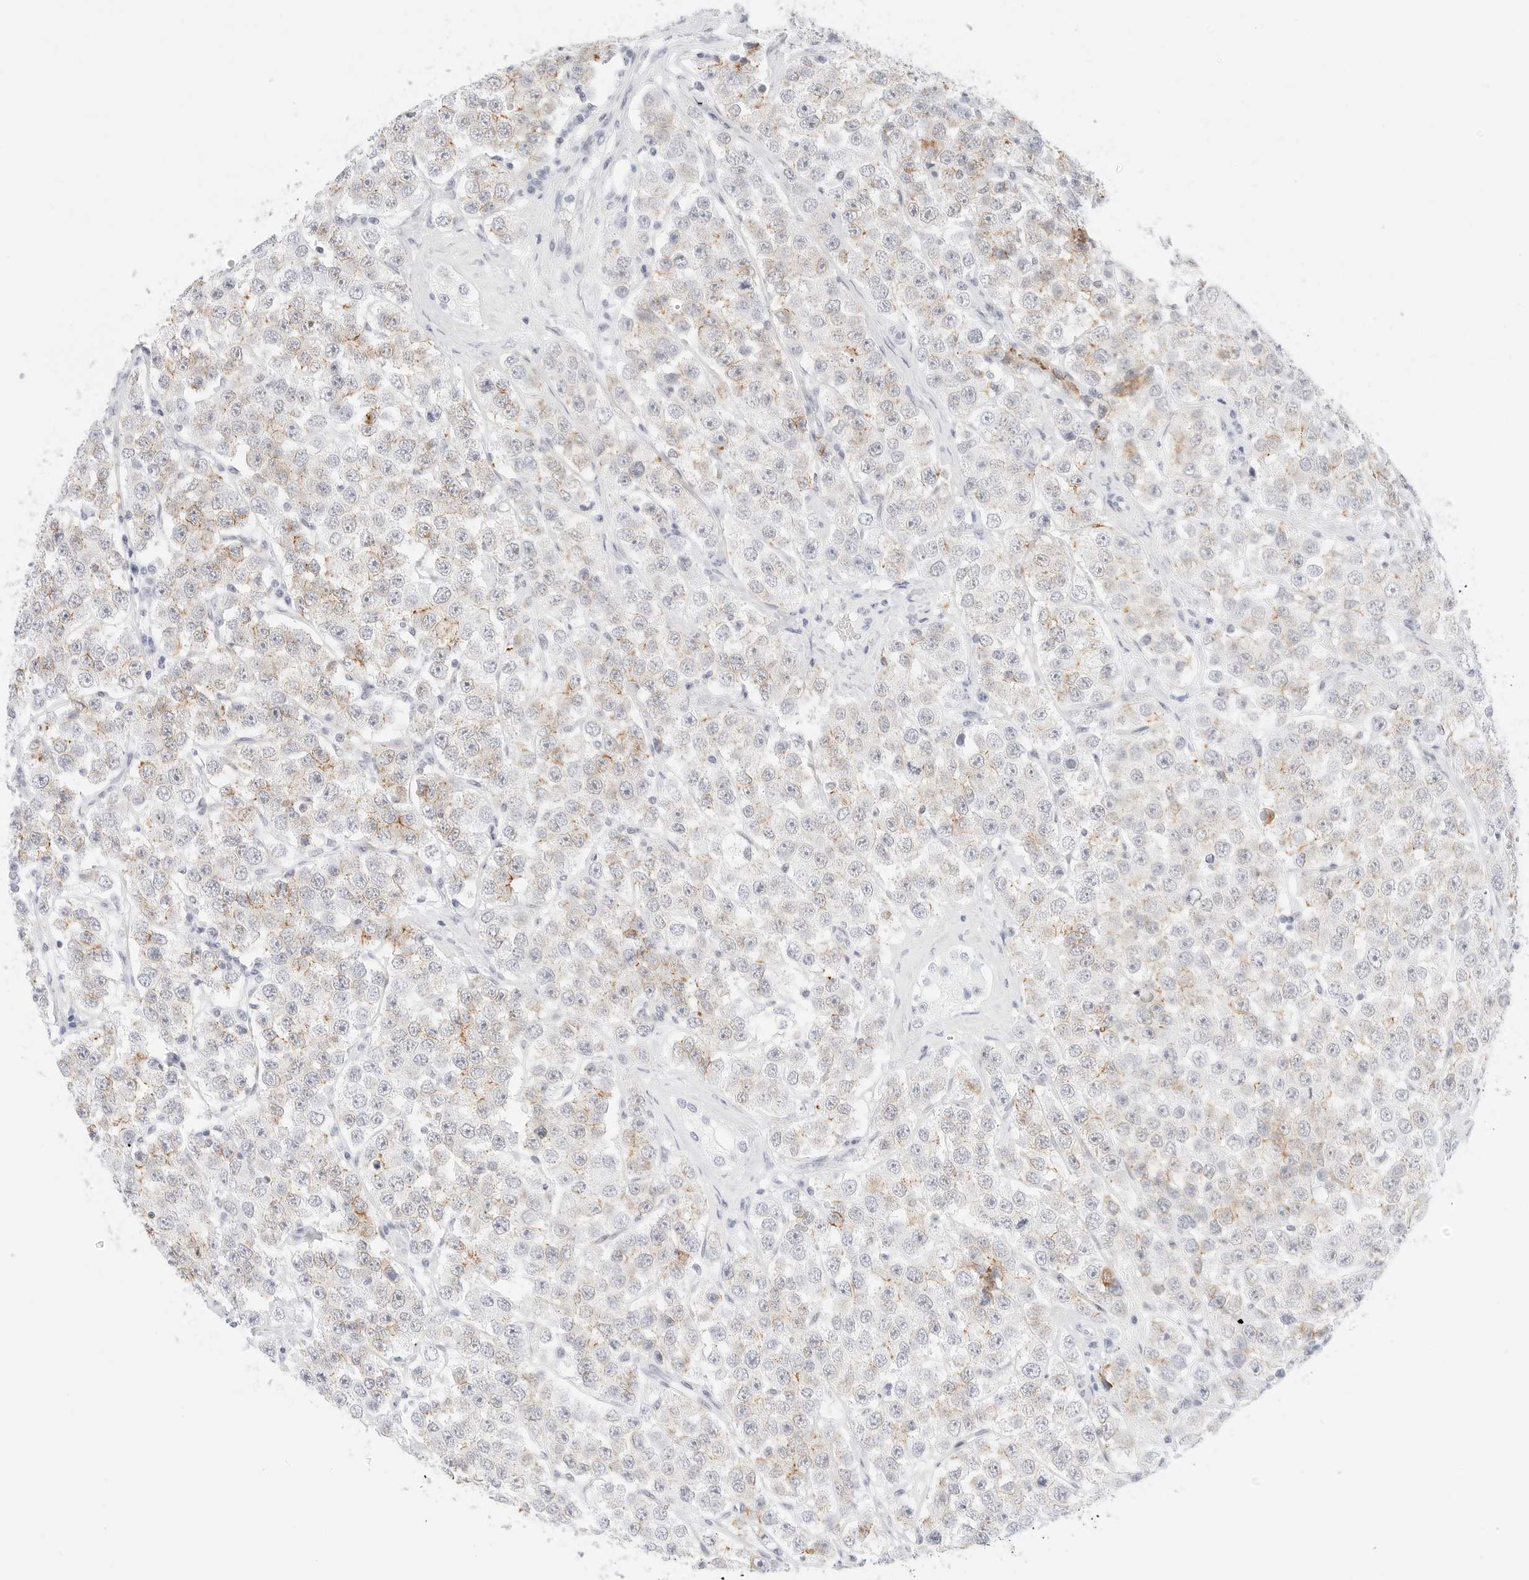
{"staining": {"intensity": "weak", "quantity": "<25%", "location": "cytoplasmic/membranous"}, "tissue": "testis cancer", "cell_type": "Tumor cells", "image_type": "cancer", "snomed": [{"axis": "morphology", "description": "Seminoma, NOS"}, {"axis": "topography", "description": "Testis"}], "caption": "Seminoma (testis) was stained to show a protein in brown. There is no significant positivity in tumor cells. (DAB (3,3'-diaminobenzidine) immunohistochemistry, high magnification).", "gene": "CDH1", "patient": {"sex": "male", "age": 28}}